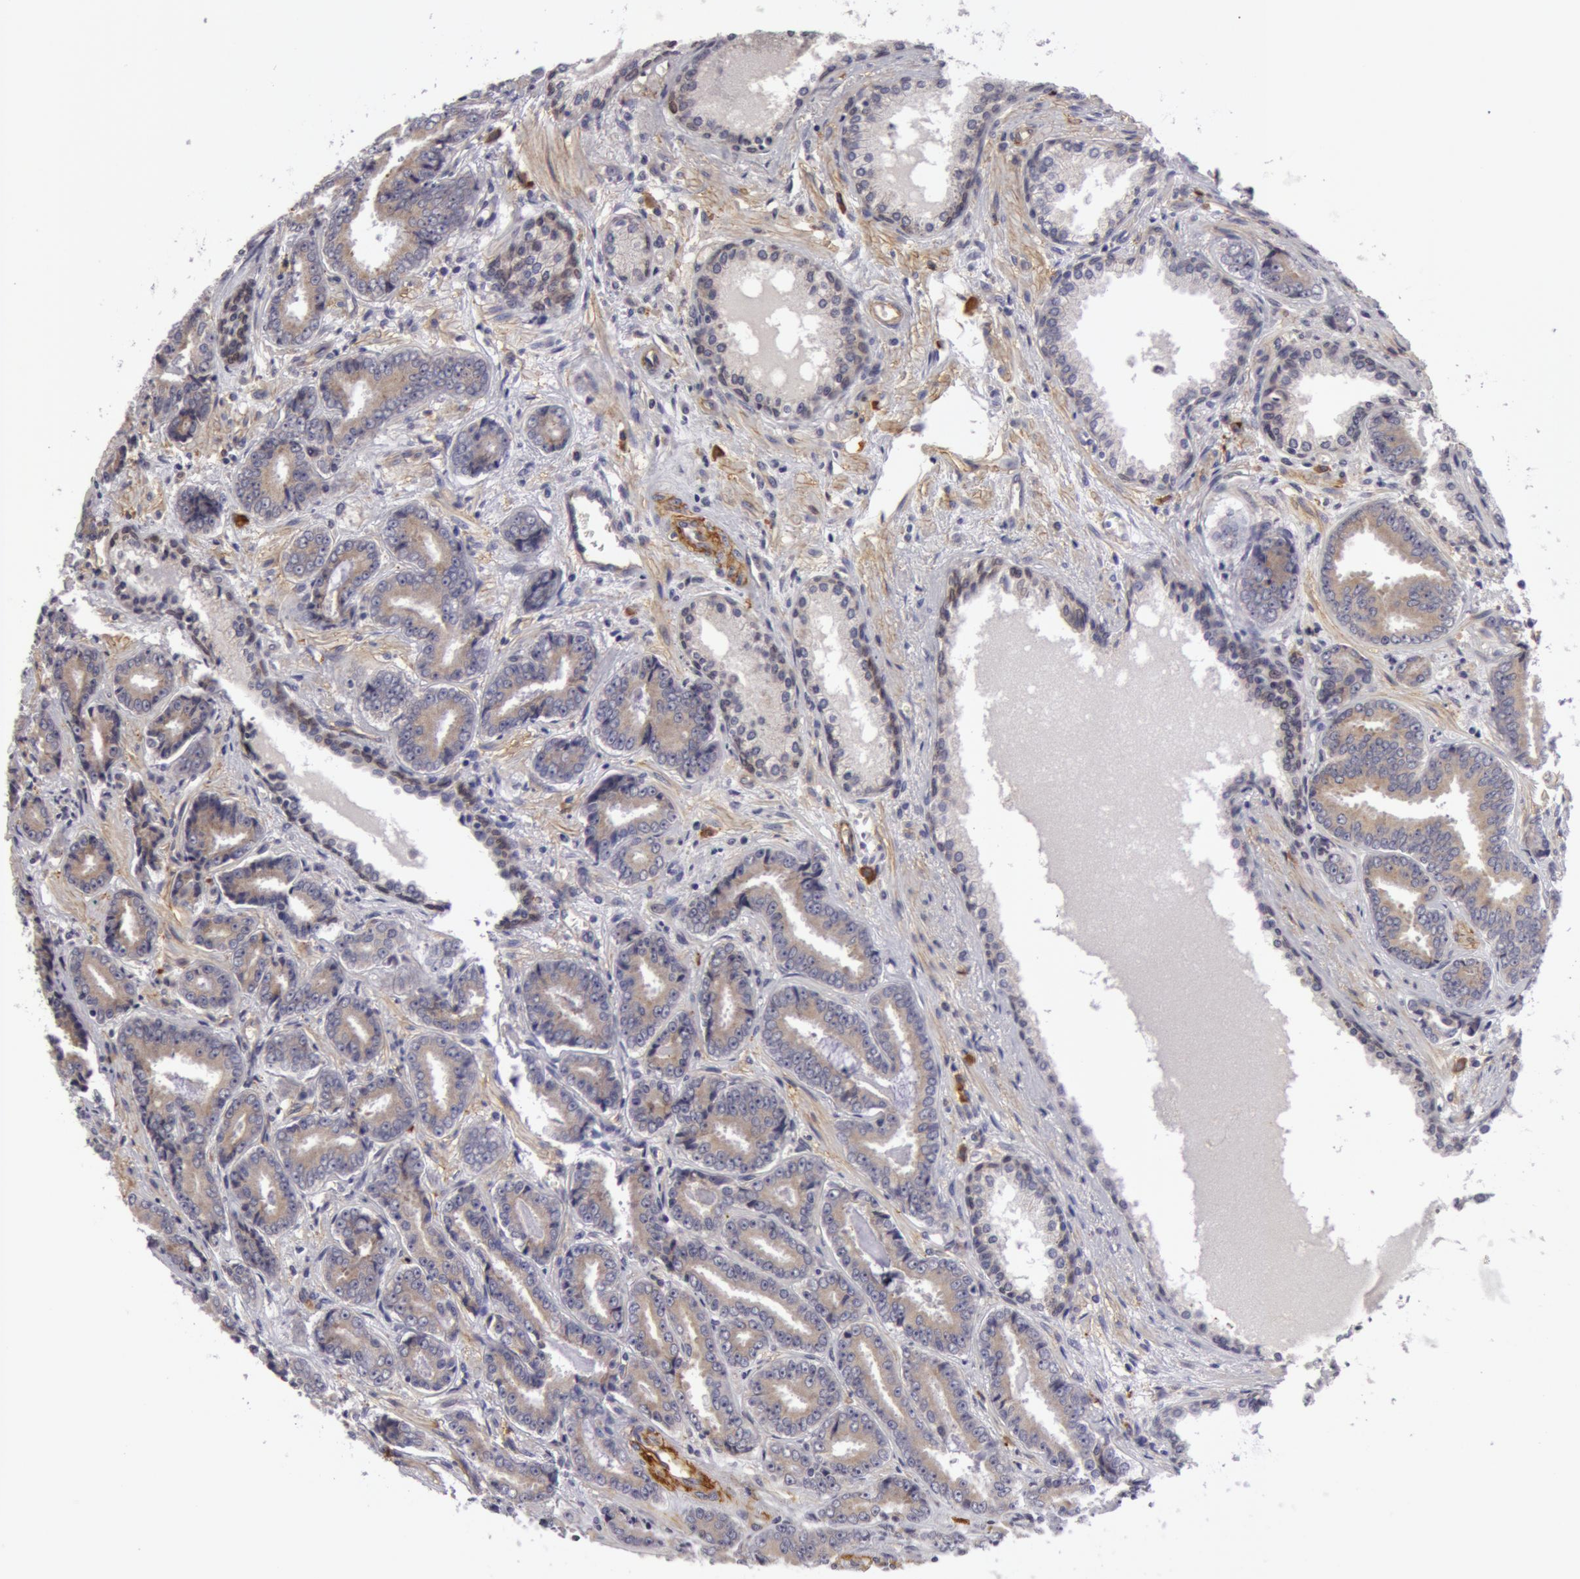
{"staining": {"intensity": "negative", "quantity": "none", "location": "none"}, "tissue": "prostate cancer", "cell_type": "Tumor cells", "image_type": "cancer", "snomed": [{"axis": "morphology", "description": "Adenocarcinoma, Low grade"}, {"axis": "topography", "description": "Prostate"}], "caption": "Immunohistochemistry (IHC) of prostate cancer (low-grade adenocarcinoma) displays no positivity in tumor cells.", "gene": "IL23A", "patient": {"sex": "male", "age": 65}}